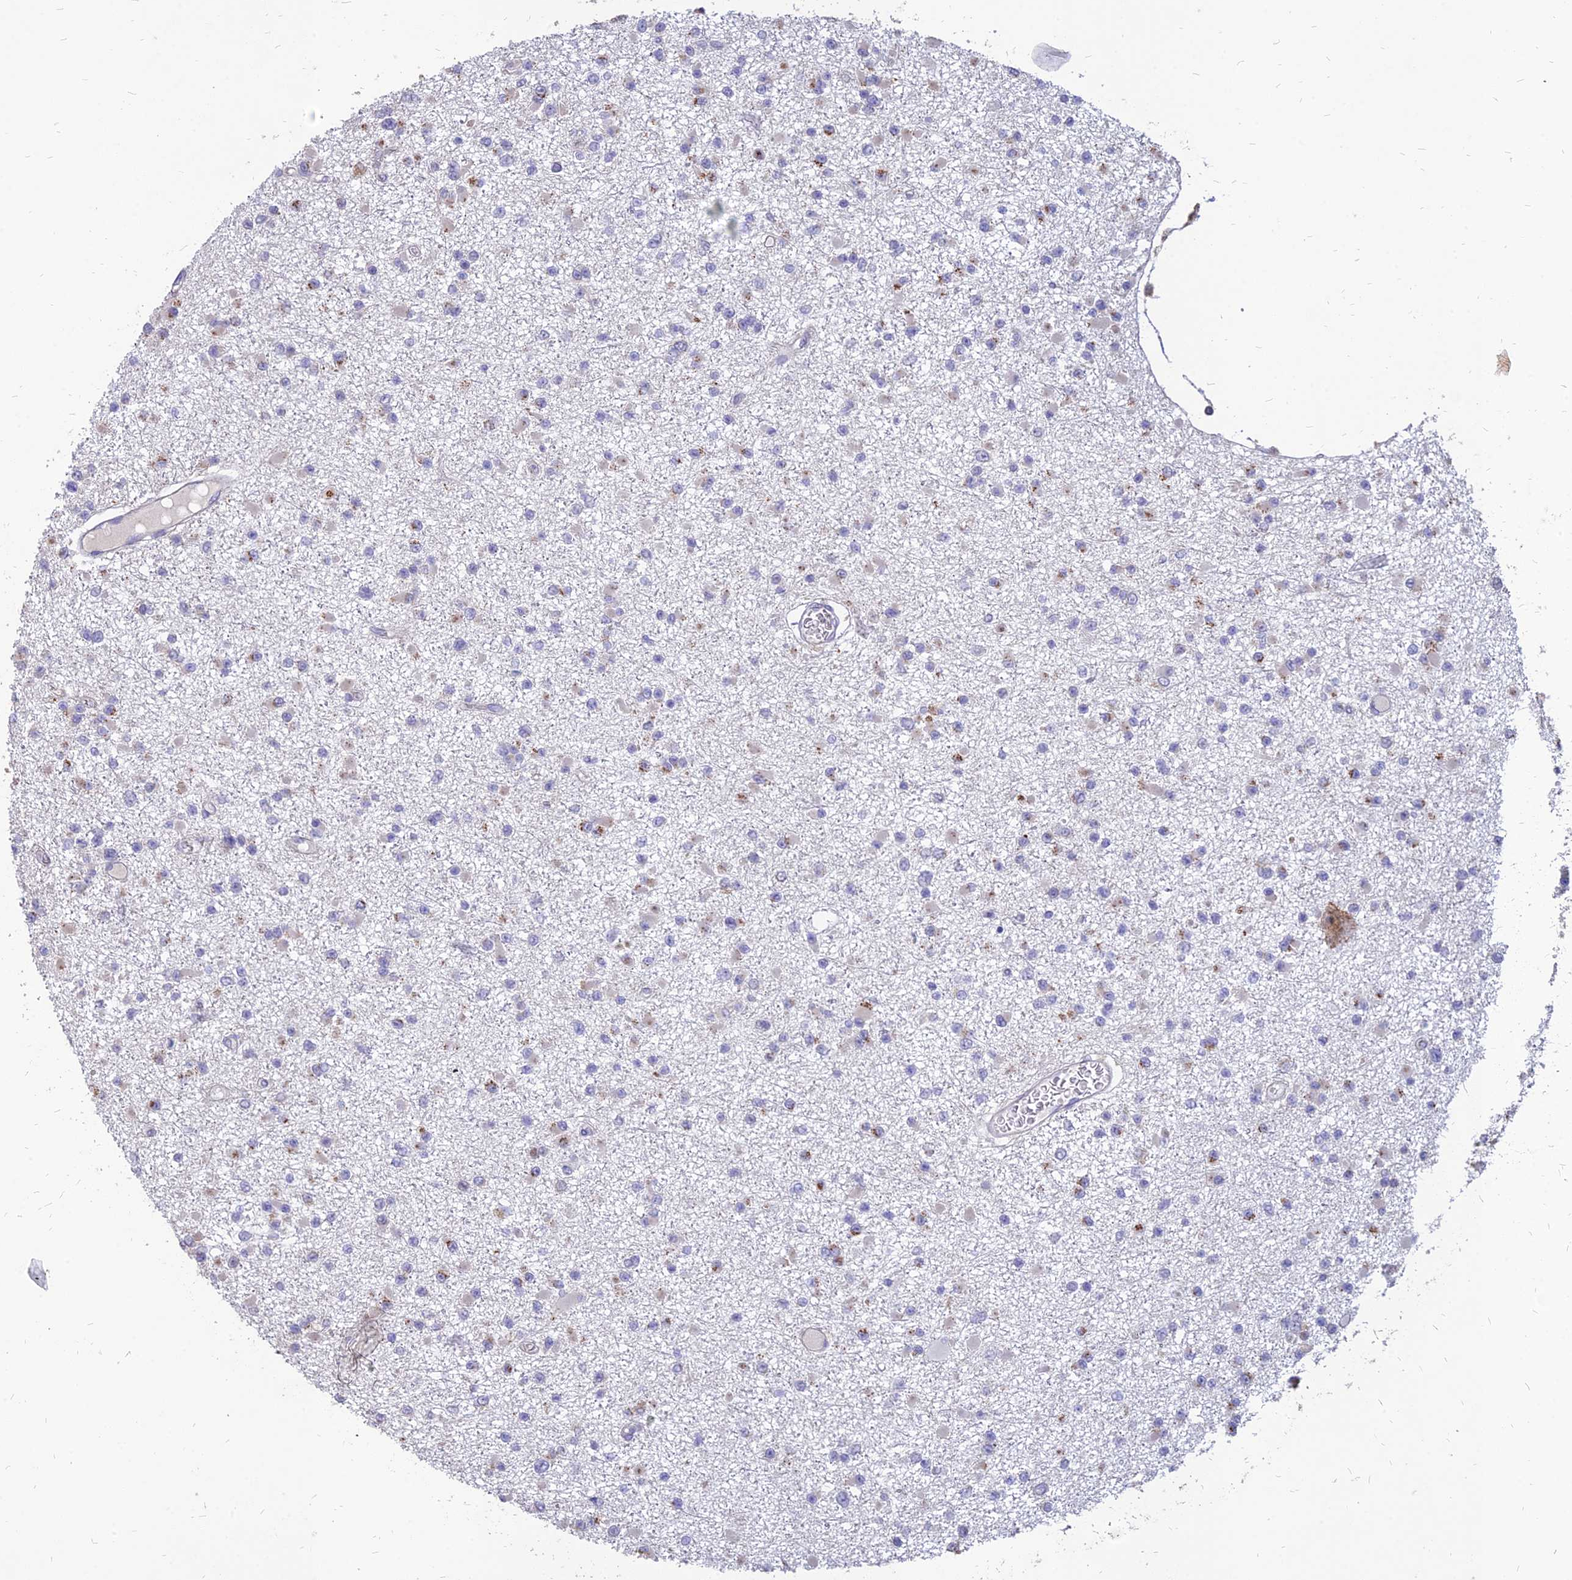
{"staining": {"intensity": "moderate", "quantity": "<25%", "location": "cytoplasmic/membranous"}, "tissue": "glioma", "cell_type": "Tumor cells", "image_type": "cancer", "snomed": [{"axis": "morphology", "description": "Glioma, malignant, Low grade"}, {"axis": "topography", "description": "Brain"}], "caption": "Protein staining demonstrates moderate cytoplasmic/membranous expression in approximately <25% of tumor cells in glioma.", "gene": "ST3GAL6", "patient": {"sex": "female", "age": 22}}